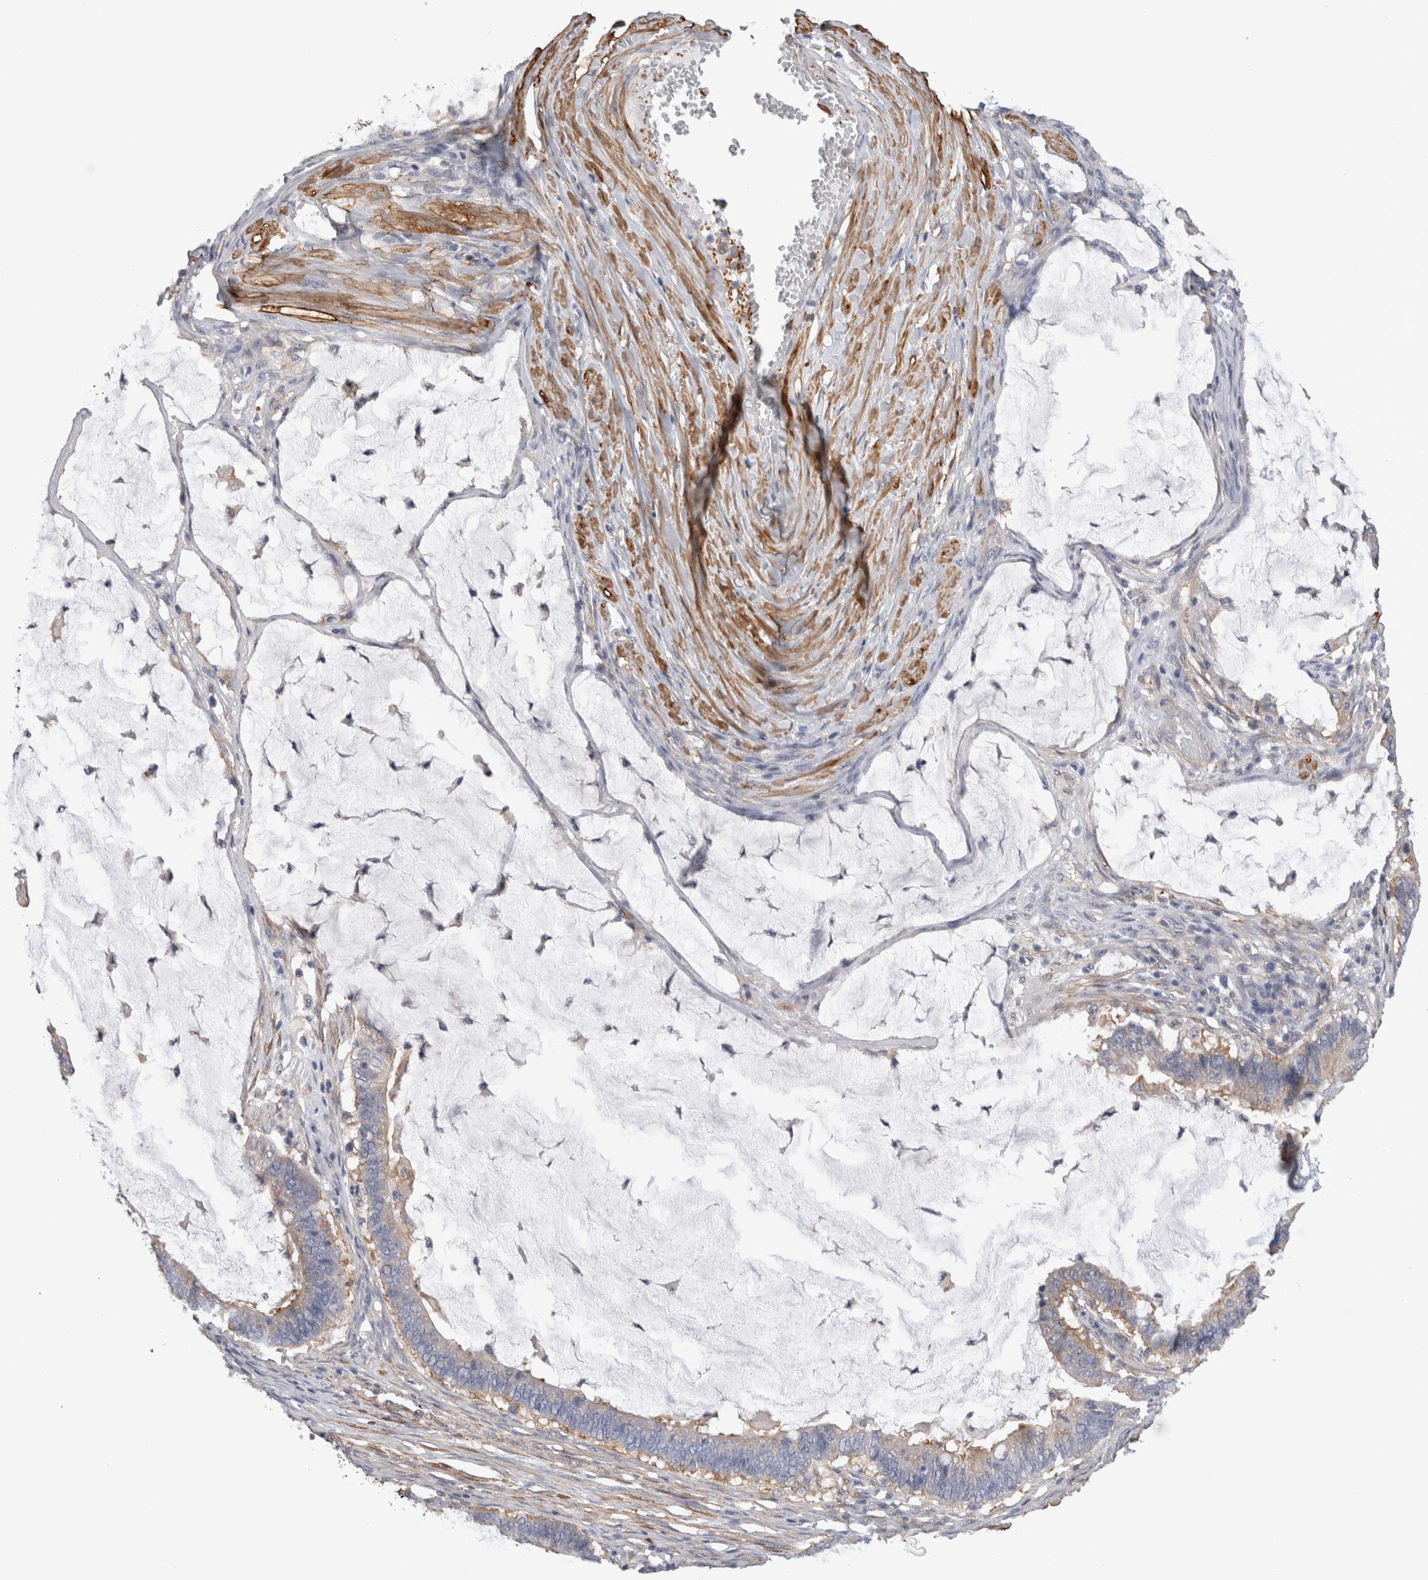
{"staining": {"intensity": "negative", "quantity": "none", "location": "none"}, "tissue": "ovarian cancer", "cell_type": "Tumor cells", "image_type": "cancer", "snomed": [{"axis": "morphology", "description": "Cystadenocarcinoma, mucinous, NOS"}, {"axis": "topography", "description": "Ovary"}], "caption": "Protein analysis of ovarian cancer shows no significant expression in tumor cells.", "gene": "EPRS1", "patient": {"sex": "female", "age": 61}}